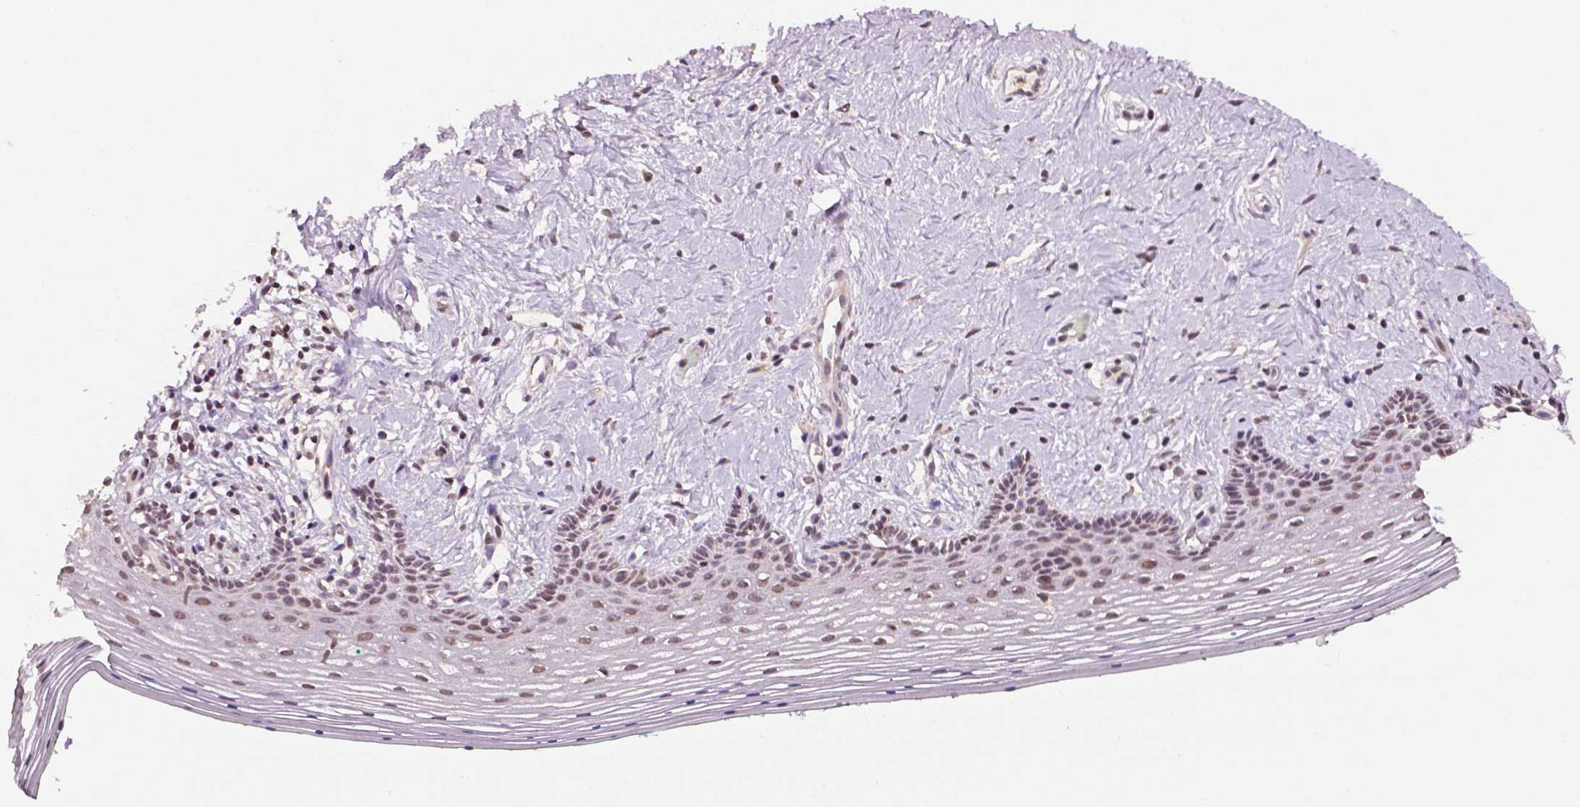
{"staining": {"intensity": "weak", "quantity": ">75%", "location": "nuclear"}, "tissue": "vagina", "cell_type": "Squamous epithelial cells", "image_type": "normal", "snomed": [{"axis": "morphology", "description": "Normal tissue, NOS"}, {"axis": "topography", "description": "Vagina"}], "caption": "IHC of normal vagina reveals low levels of weak nuclear positivity in about >75% of squamous epithelial cells.", "gene": "DEK", "patient": {"sex": "female", "age": 42}}